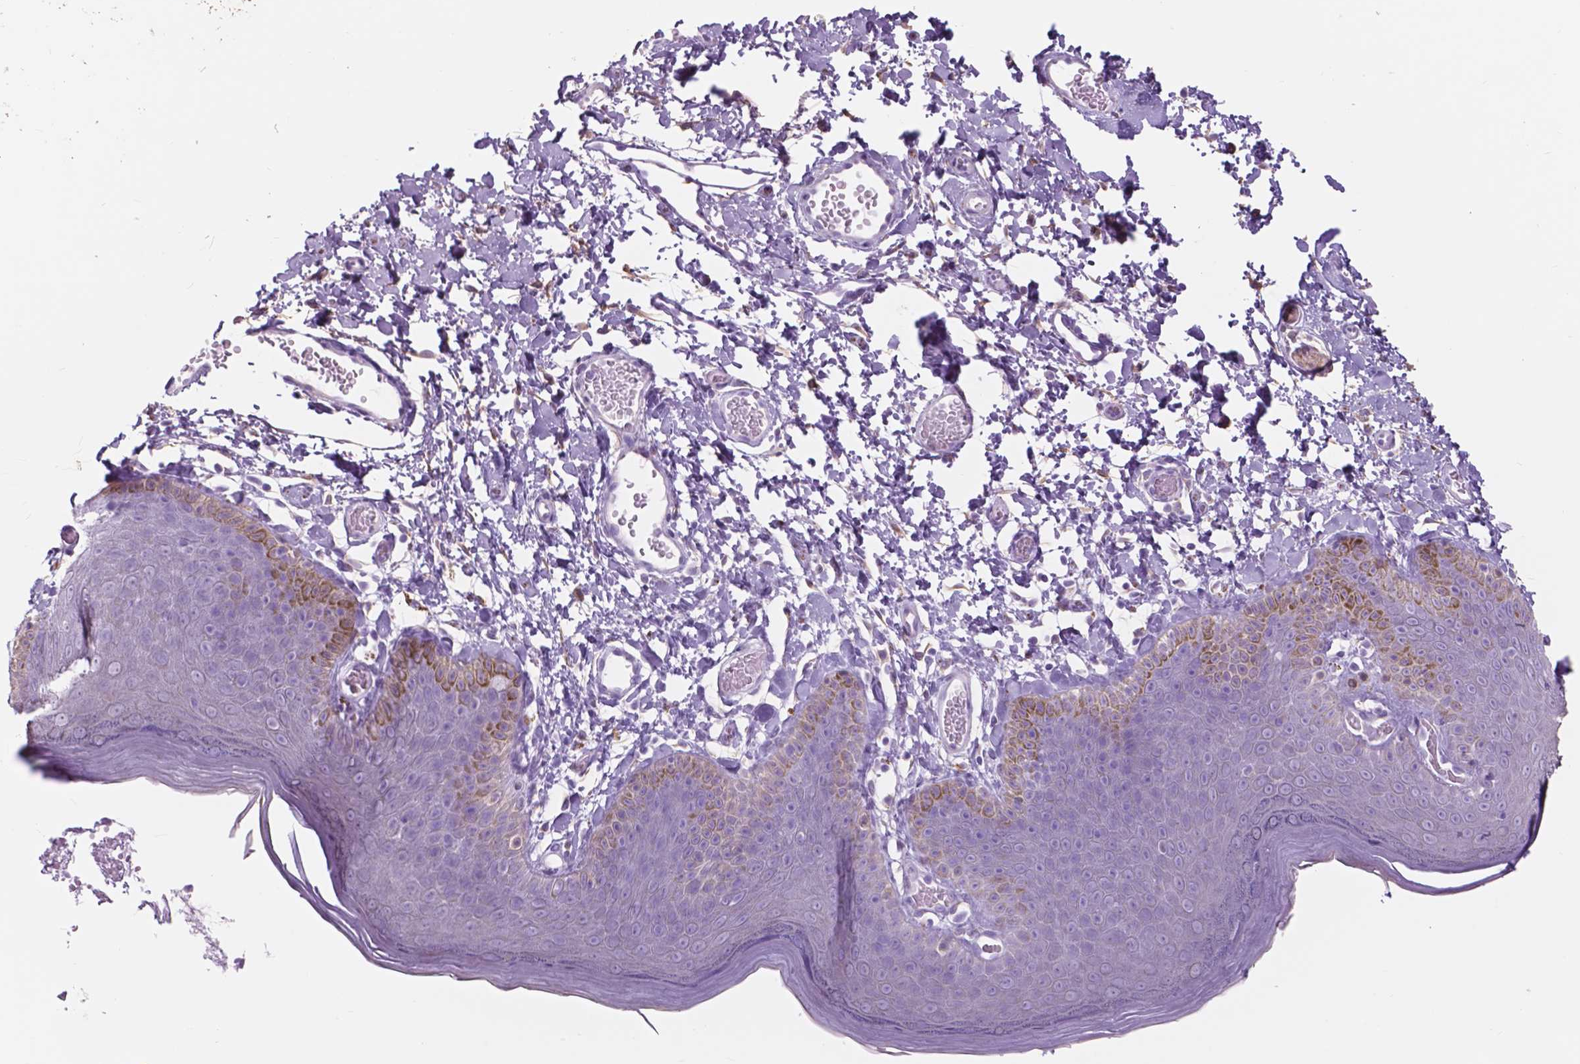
{"staining": {"intensity": "negative", "quantity": "none", "location": "none"}, "tissue": "skin", "cell_type": "Epidermal cells", "image_type": "normal", "snomed": [{"axis": "morphology", "description": "Normal tissue, NOS"}, {"axis": "topography", "description": "Anal"}], "caption": "Immunohistochemistry (IHC) histopathology image of normal skin: skin stained with DAB reveals no significant protein positivity in epidermal cells. (Immunohistochemistry, brightfield microscopy, high magnification).", "gene": "FXYD2", "patient": {"sex": "male", "age": 53}}